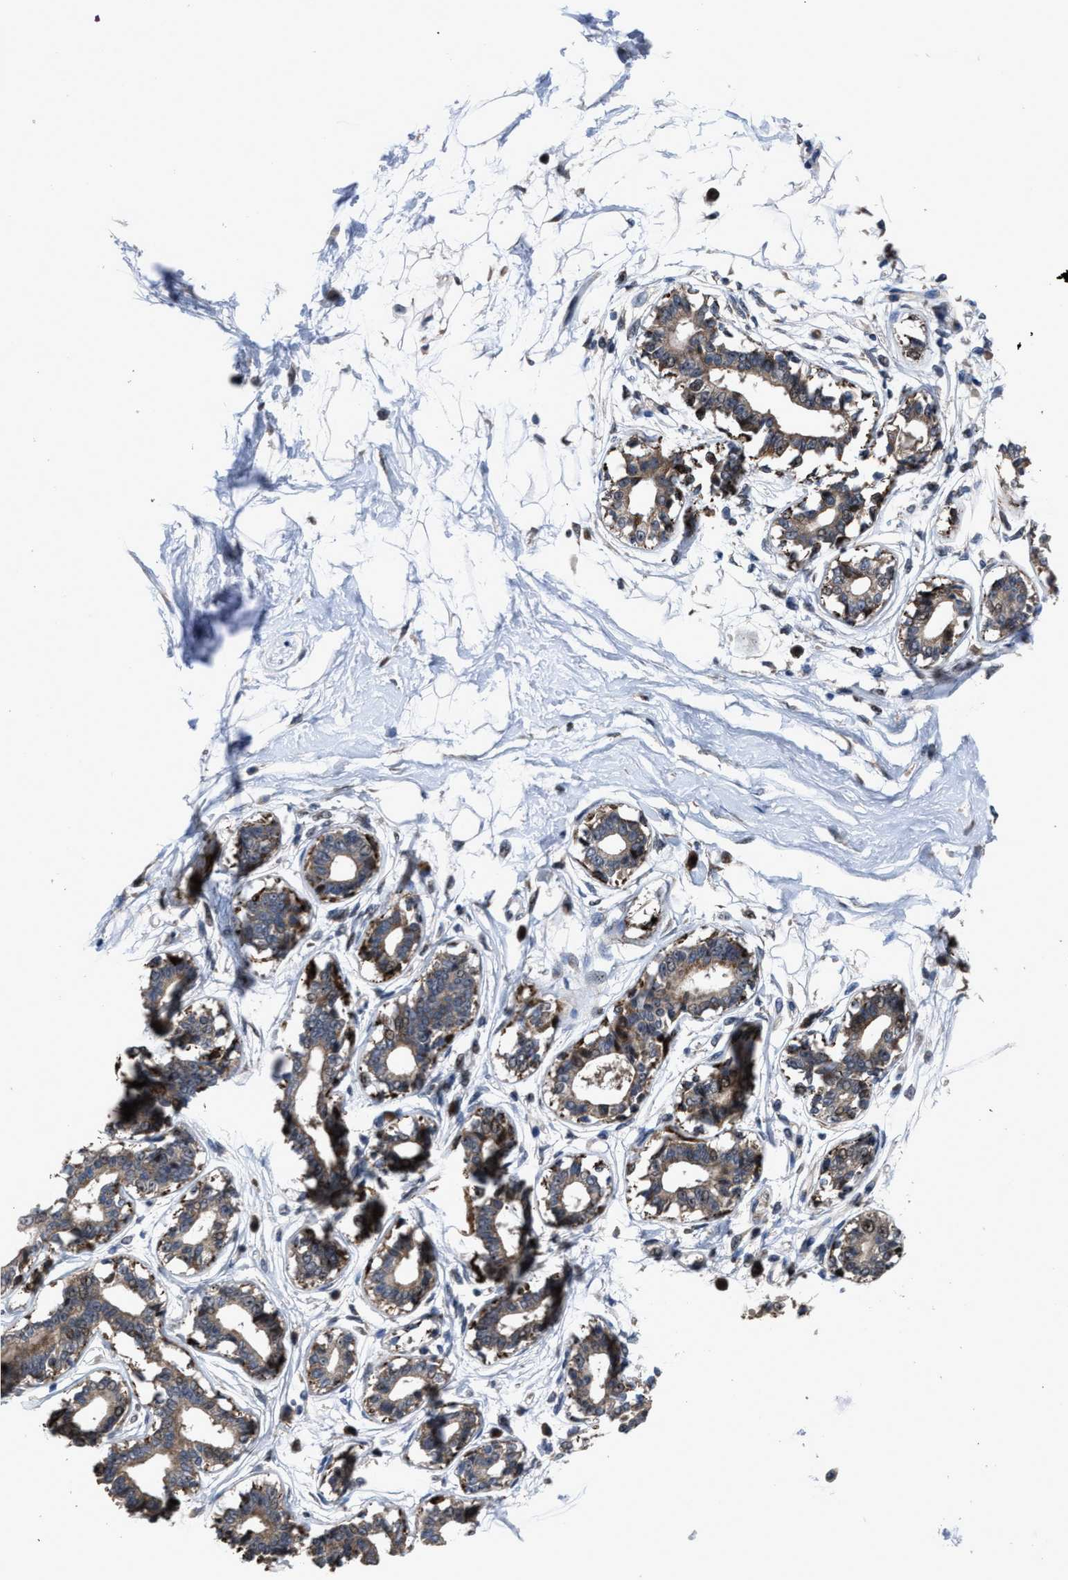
{"staining": {"intensity": "weak", "quantity": ">75%", "location": "cytoplasmic/membranous"}, "tissue": "breast", "cell_type": "Adipocytes", "image_type": "normal", "snomed": [{"axis": "morphology", "description": "Normal tissue, NOS"}, {"axis": "topography", "description": "Breast"}], "caption": "The histopathology image exhibits a brown stain indicating the presence of a protein in the cytoplasmic/membranous of adipocytes in breast.", "gene": "HAUS6", "patient": {"sex": "female", "age": 45}}